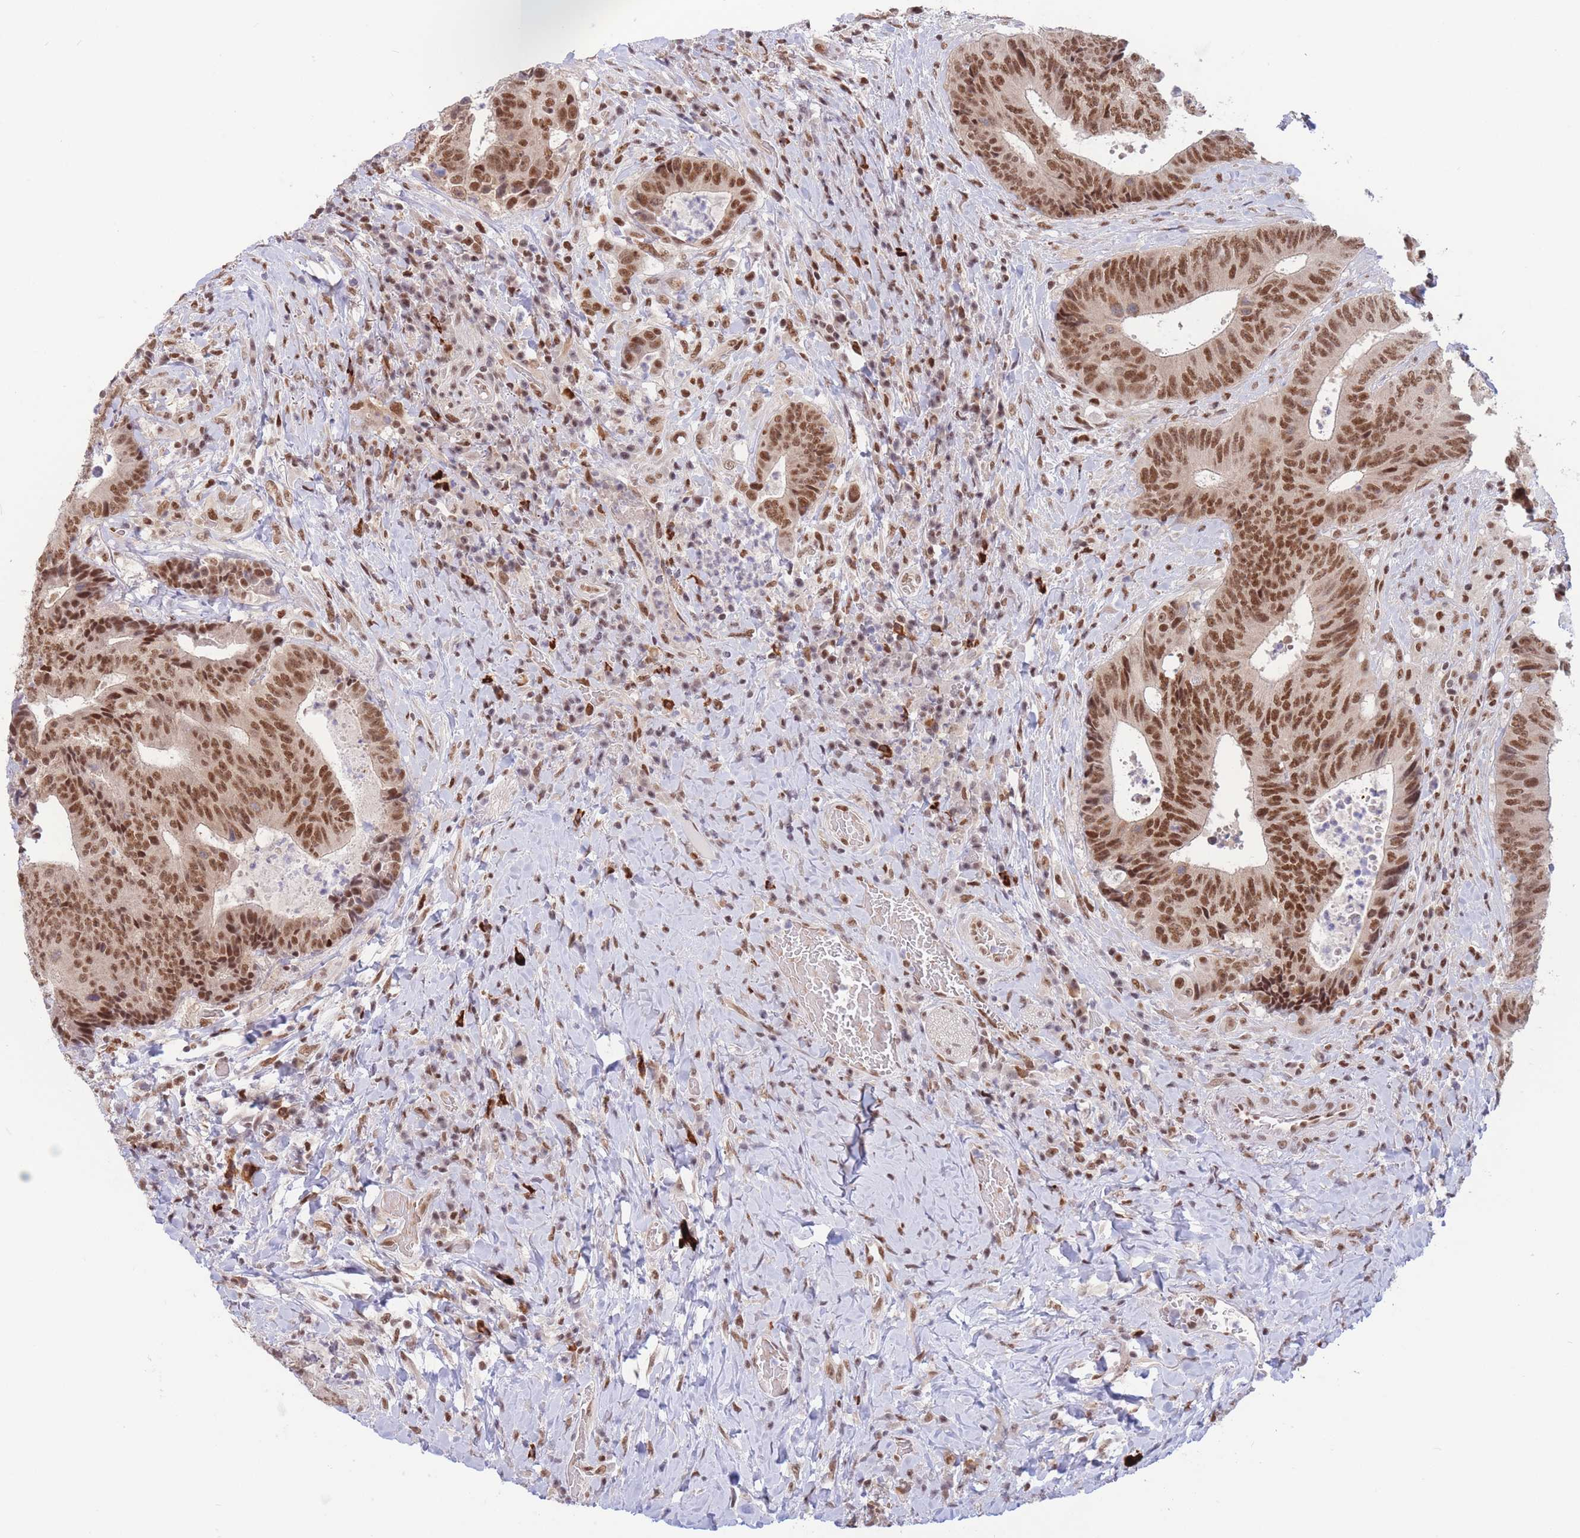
{"staining": {"intensity": "strong", "quantity": ">75%", "location": "nuclear"}, "tissue": "colorectal cancer", "cell_type": "Tumor cells", "image_type": "cancer", "snomed": [{"axis": "morphology", "description": "Adenocarcinoma, NOS"}, {"axis": "topography", "description": "Rectum"}], "caption": "Colorectal adenocarcinoma stained with DAB immunohistochemistry shows high levels of strong nuclear positivity in approximately >75% of tumor cells.", "gene": "SMAD9", "patient": {"sex": "male", "age": 72}}